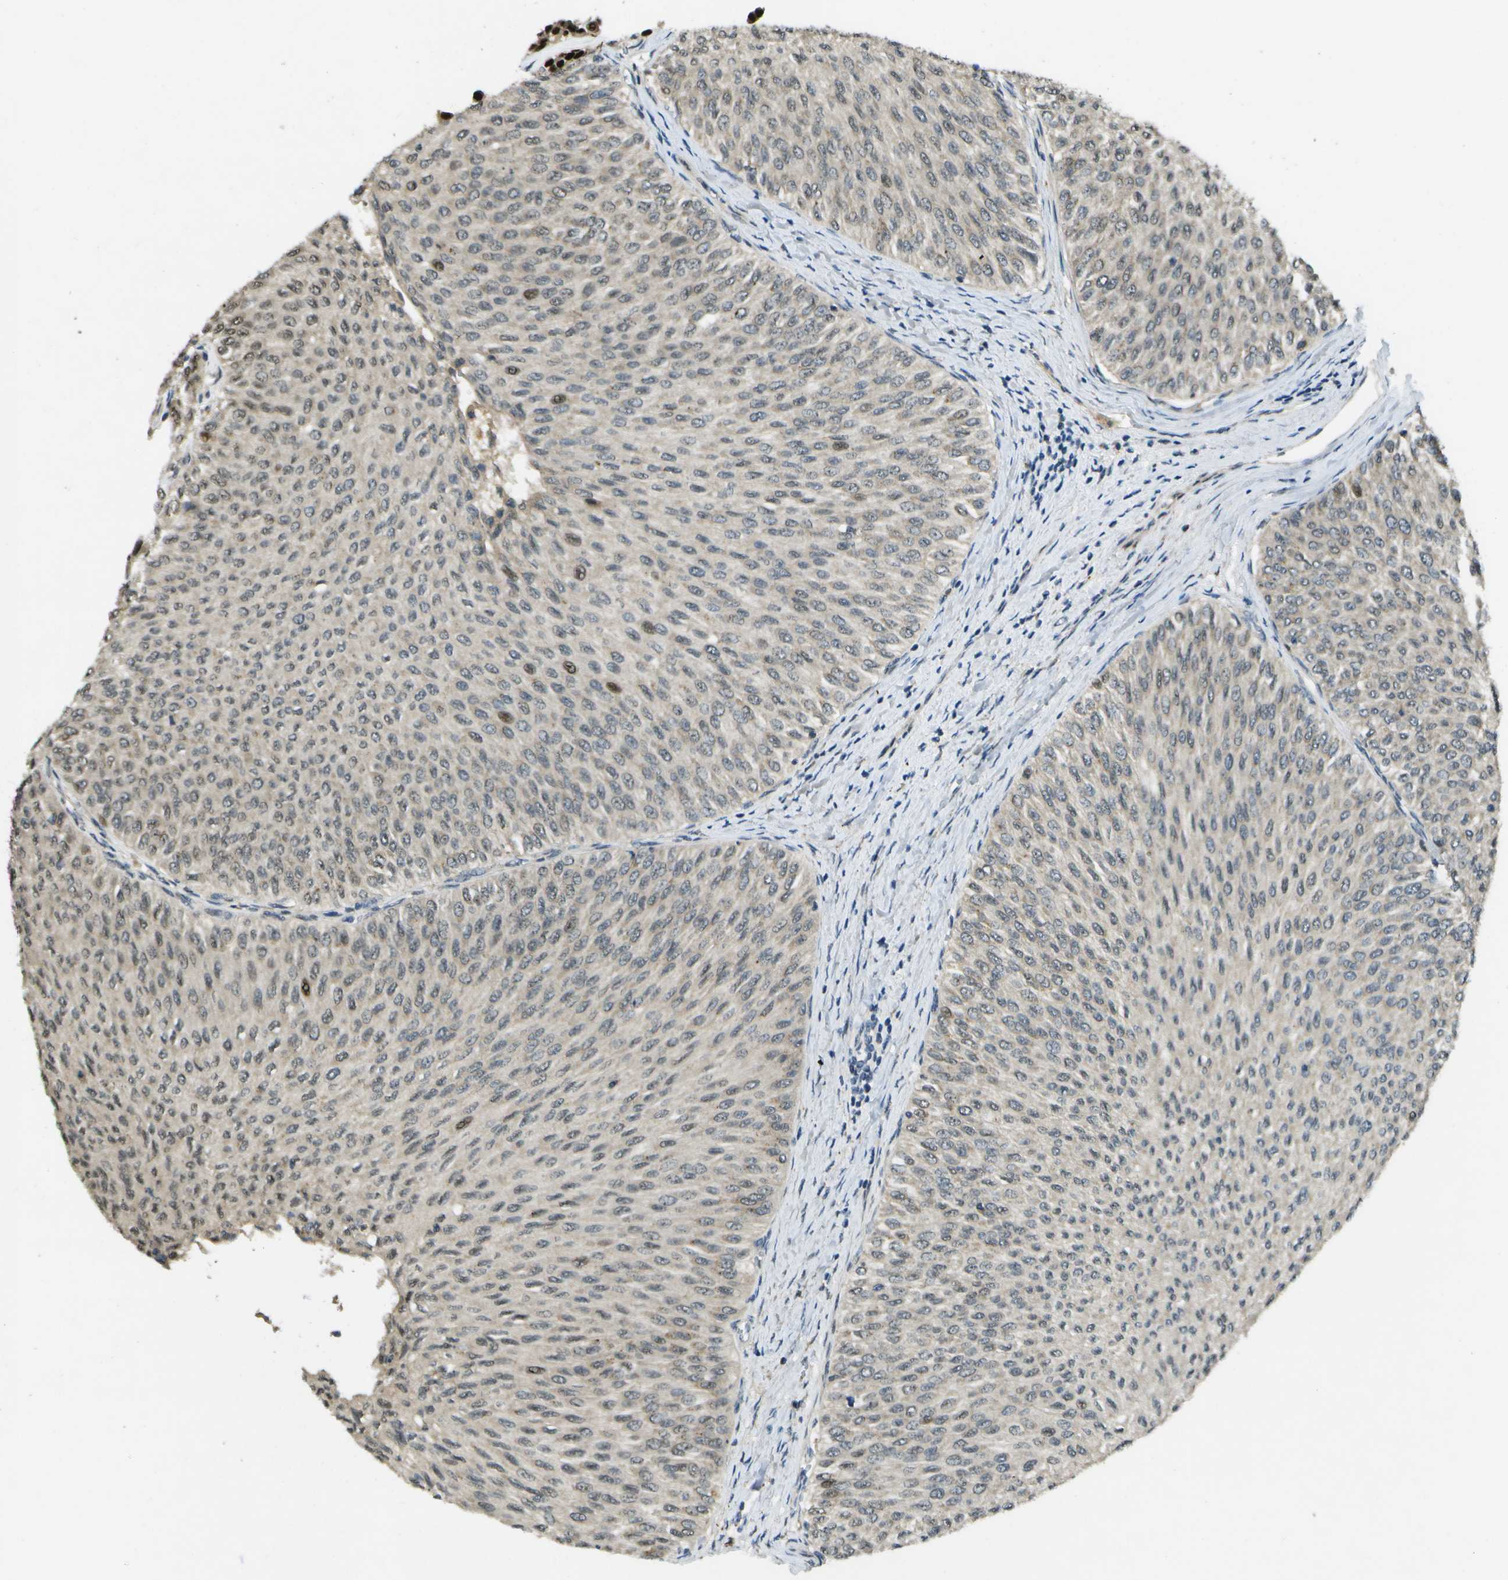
{"staining": {"intensity": "moderate", "quantity": "25%-75%", "location": "nuclear"}, "tissue": "urothelial cancer", "cell_type": "Tumor cells", "image_type": "cancer", "snomed": [{"axis": "morphology", "description": "Urothelial carcinoma, Low grade"}, {"axis": "topography", "description": "Urinary bladder"}], "caption": "There is medium levels of moderate nuclear expression in tumor cells of urothelial cancer, as demonstrated by immunohistochemical staining (brown color).", "gene": "GANC", "patient": {"sex": "male", "age": 78}}